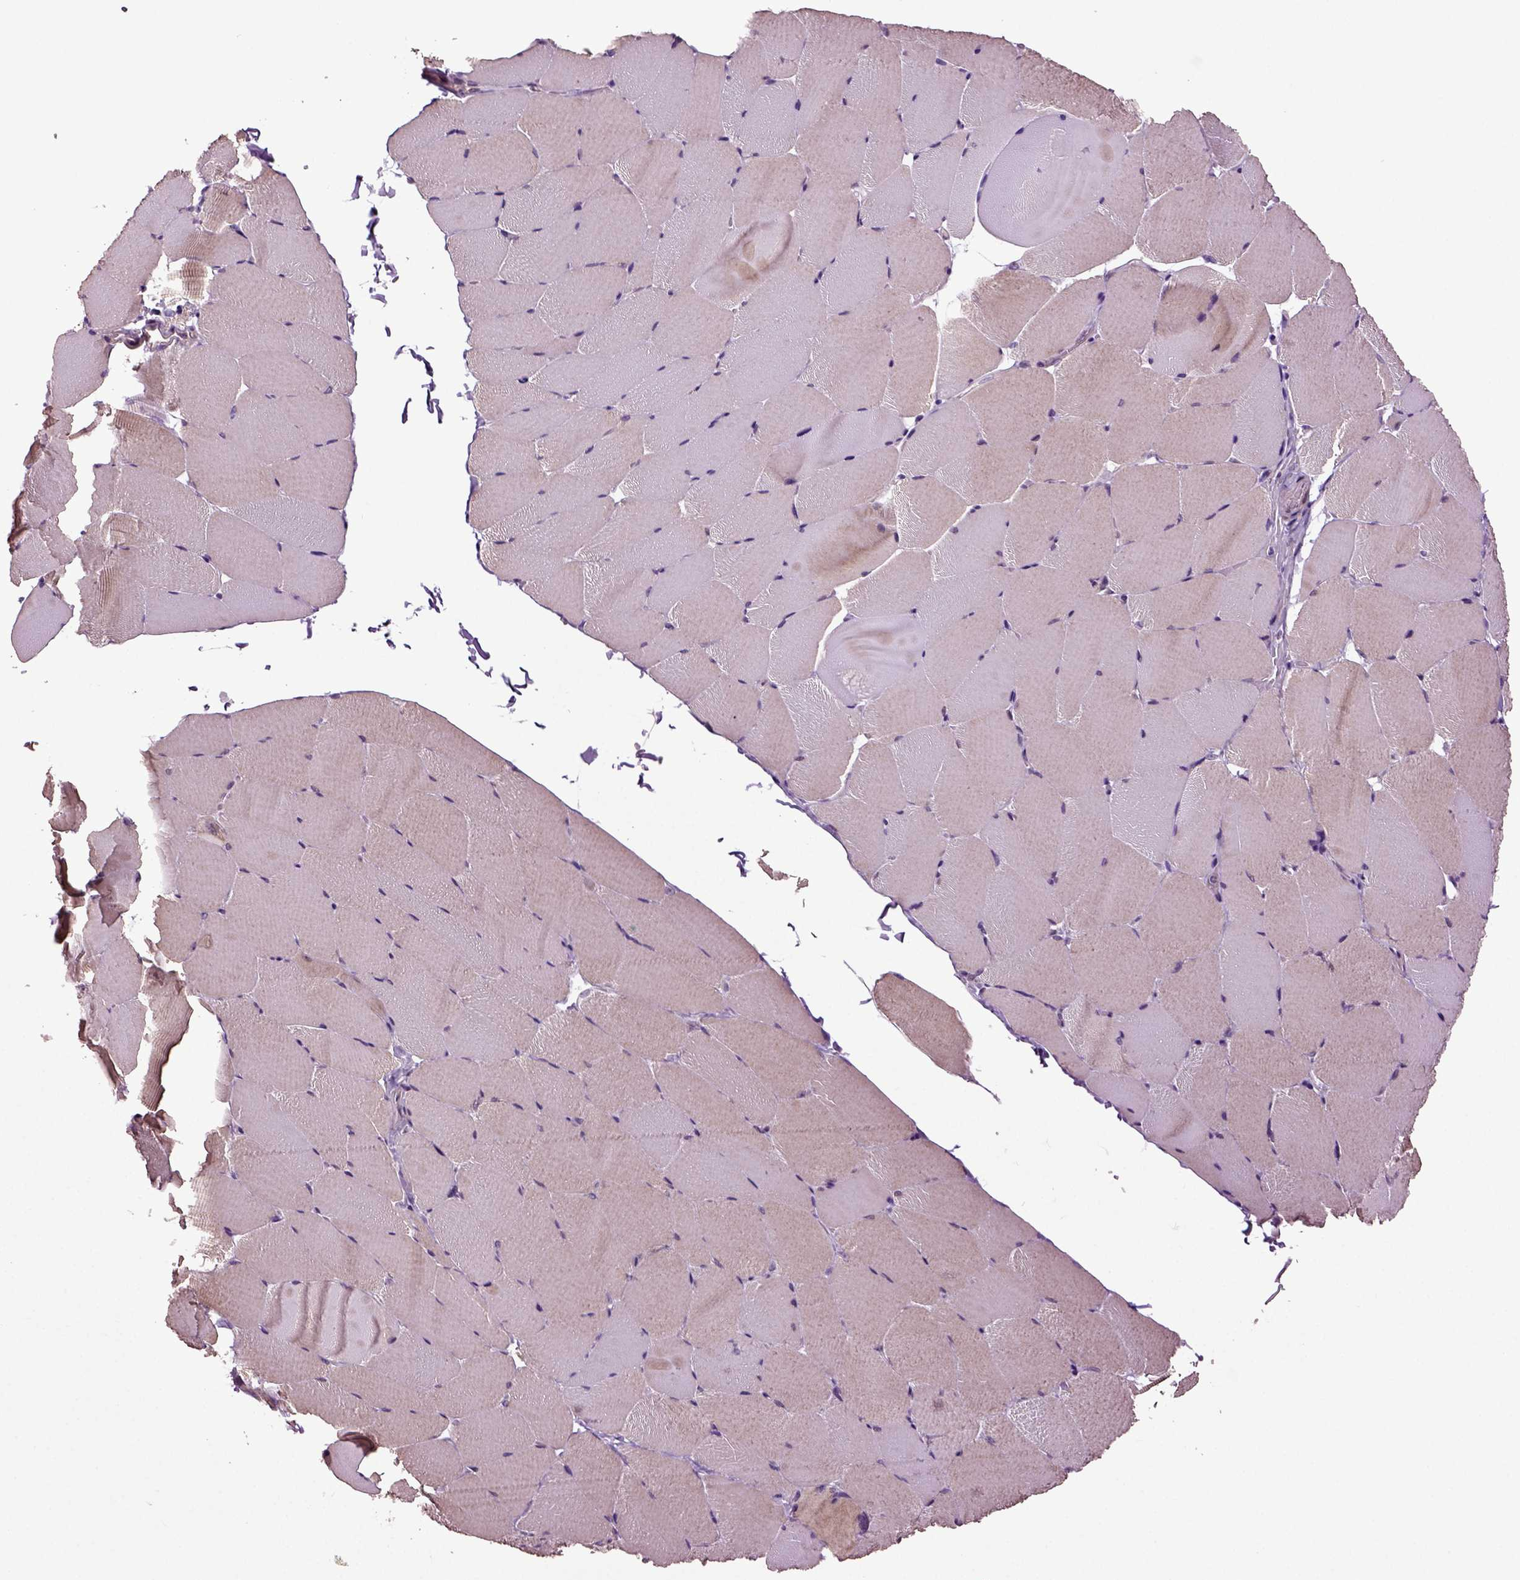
{"staining": {"intensity": "negative", "quantity": "none", "location": "none"}, "tissue": "skeletal muscle", "cell_type": "Myocytes", "image_type": "normal", "snomed": [{"axis": "morphology", "description": "Normal tissue, NOS"}, {"axis": "topography", "description": "Skeletal muscle"}], "caption": "High power microscopy histopathology image of an immunohistochemistry histopathology image of normal skeletal muscle, revealing no significant positivity in myocytes.", "gene": "HAGHL", "patient": {"sex": "female", "age": 37}}